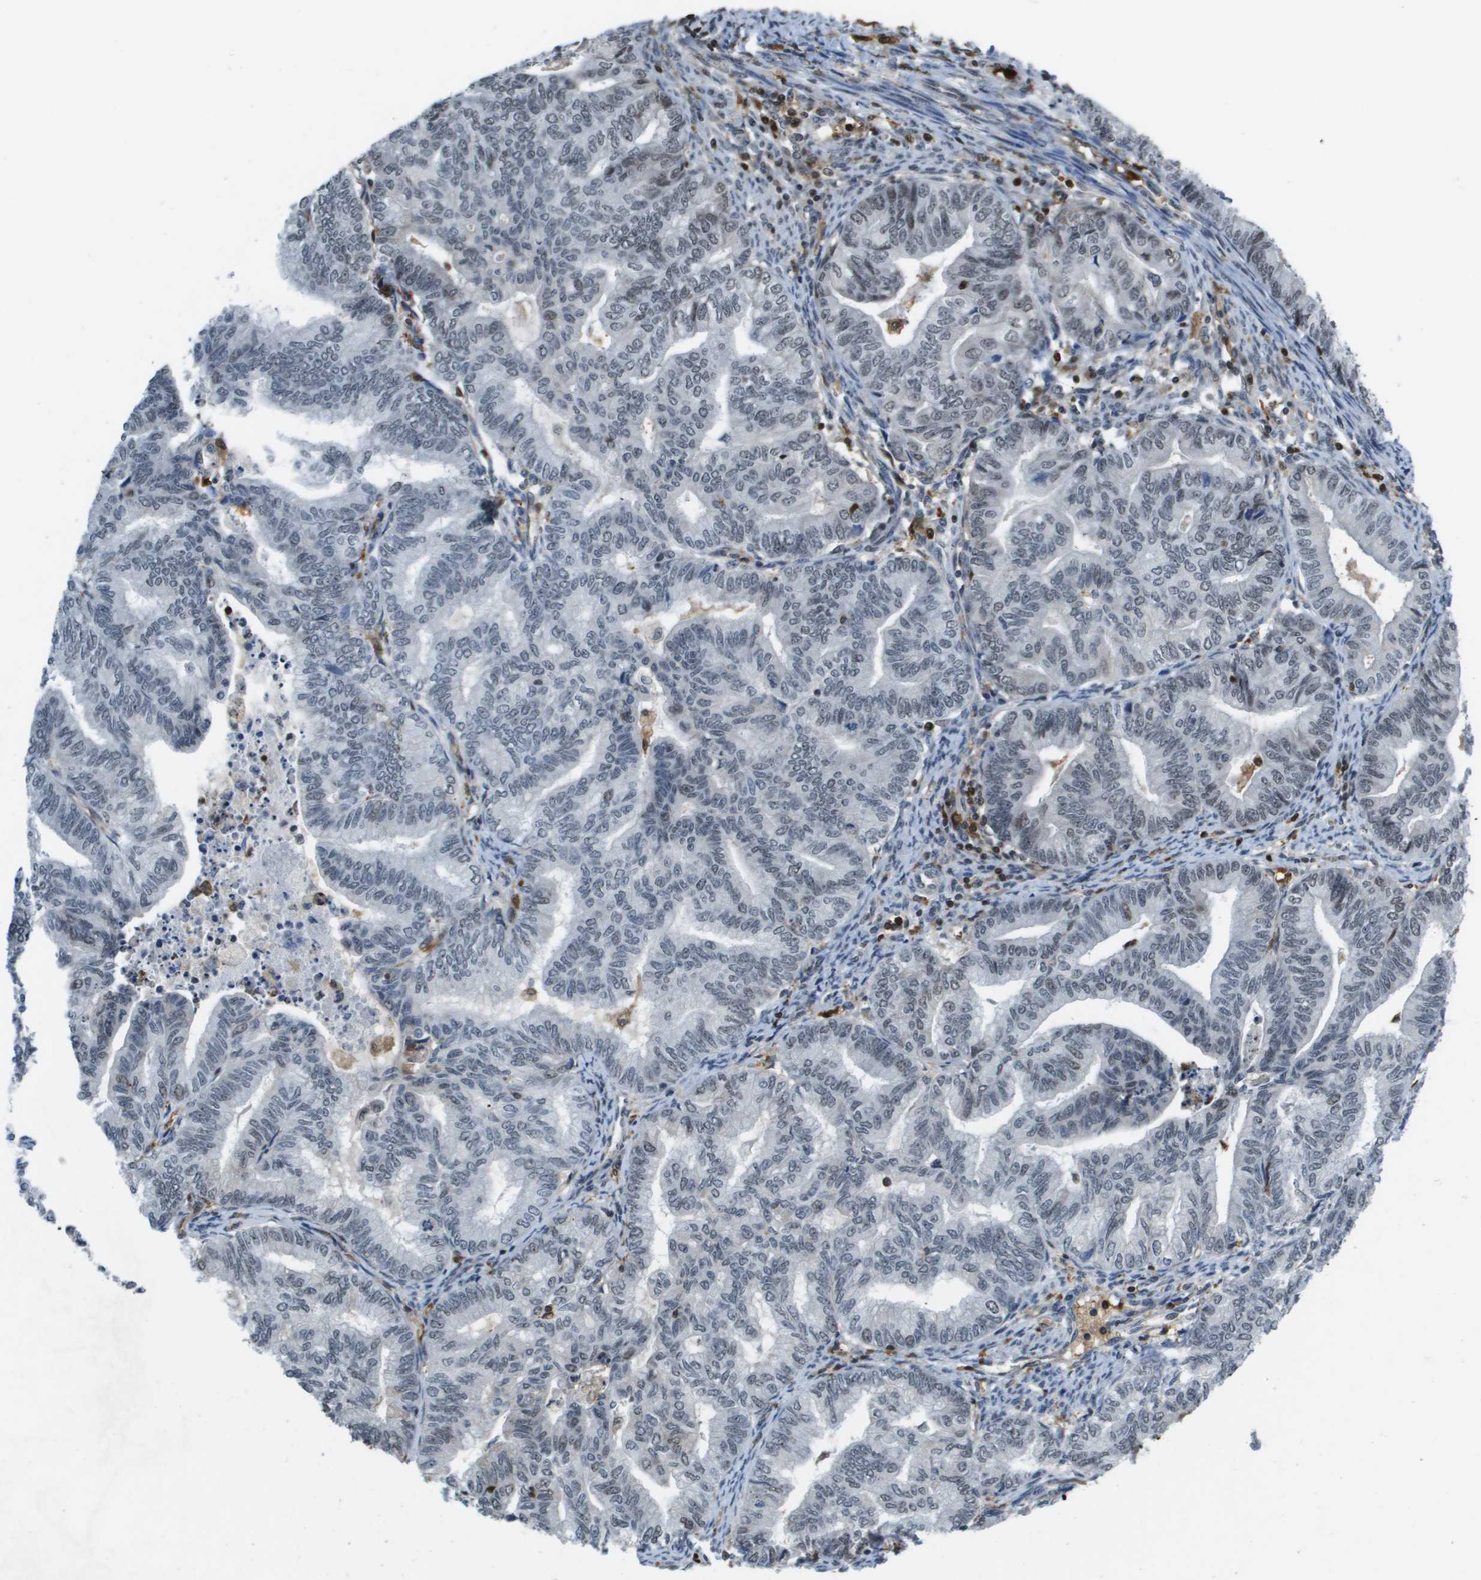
{"staining": {"intensity": "weak", "quantity": "<25%", "location": "nuclear"}, "tissue": "endometrial cancer", "cell_type": "Tumor cells", "image_type": "cancer", "snomed": [{"axis": "morphology", "description": "Adenocarcinoma, NOS"}, {"axis": "topography", "description": "Endometrium"}], "caption": "DAB (3,3'-diaminobenzidine) immunohistochemical staining of adenocarcinoma (endometrial) exhibits no significant positivity in tumor cells. (DAB IHC, high magnification).", "gene": "EP400", "patient": {"sex": "female", "age": 79}}